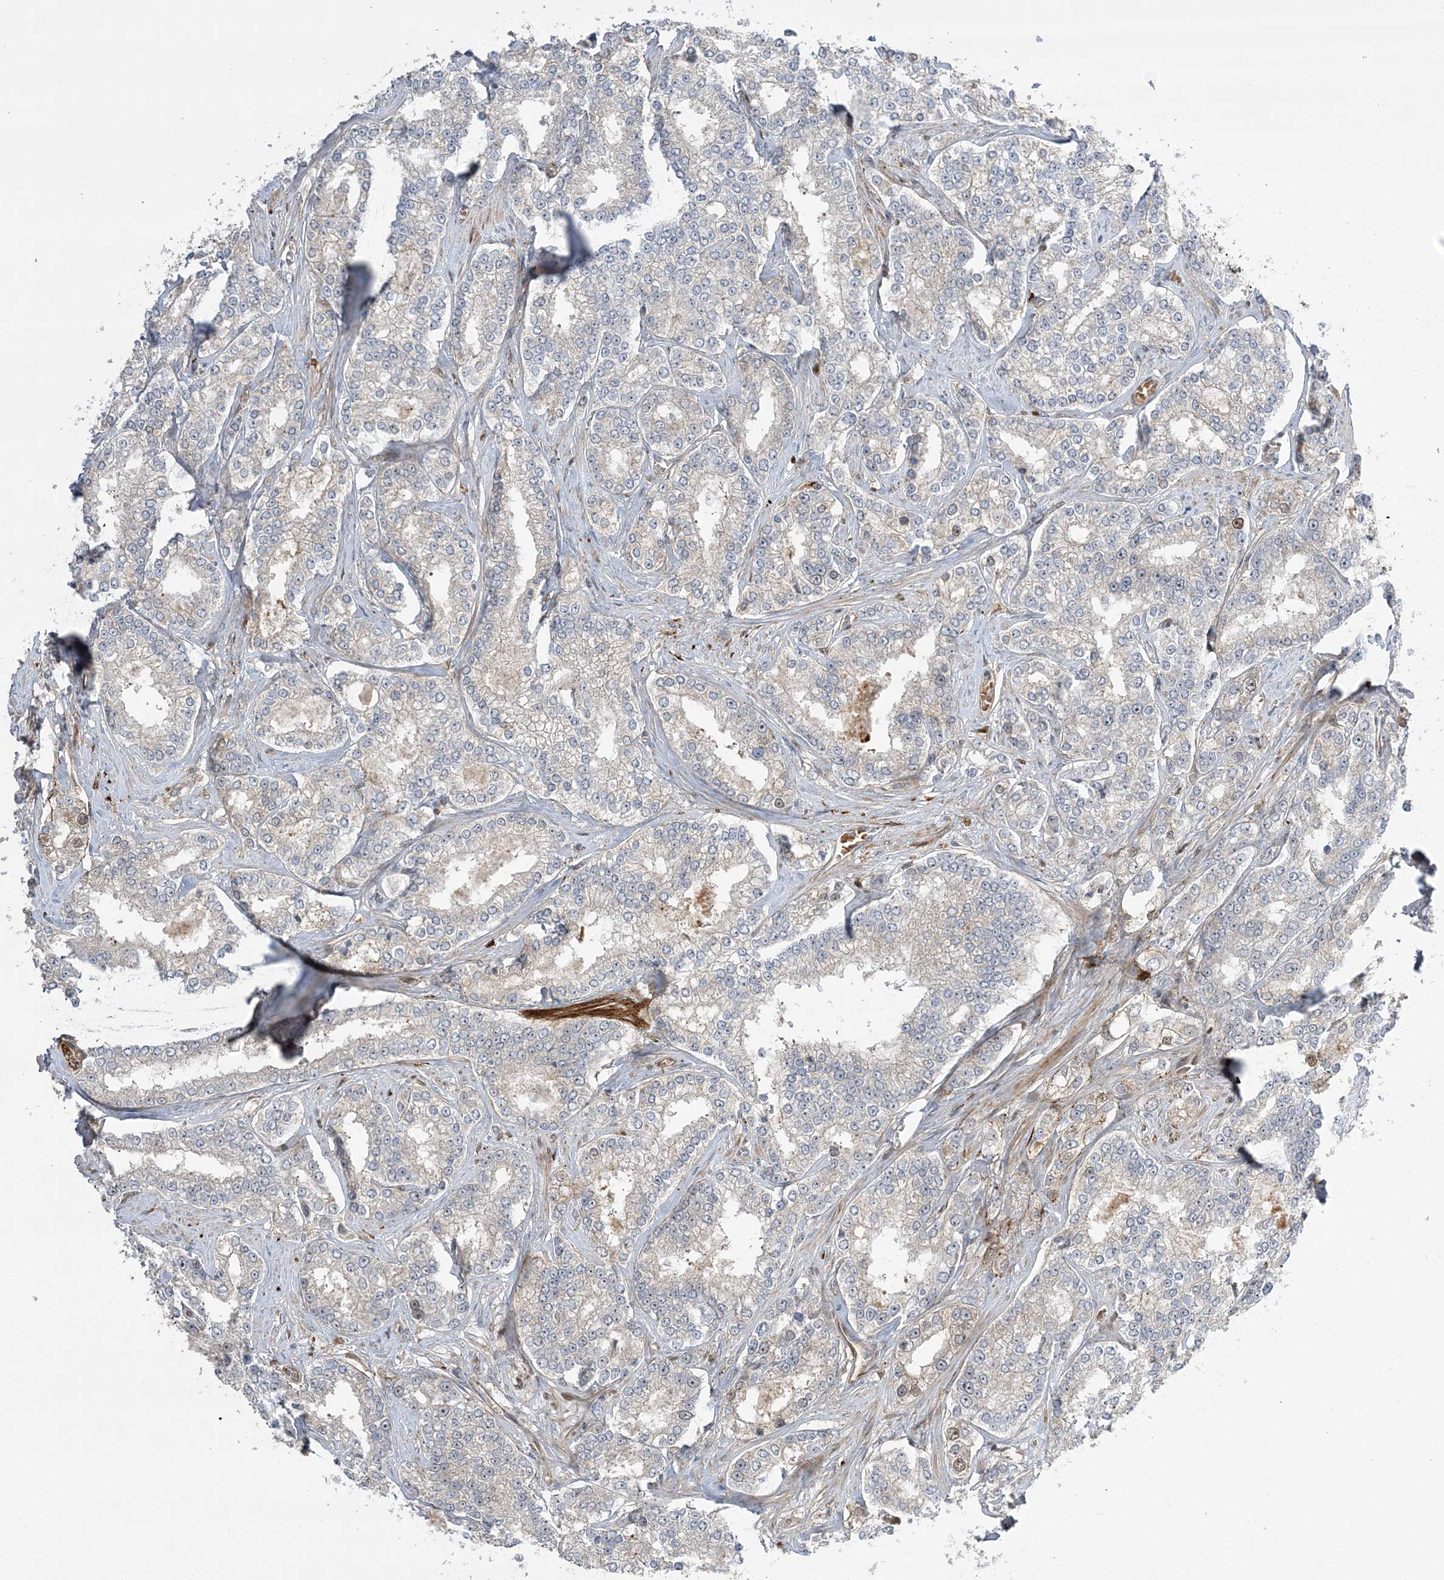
{"staining": {"intensity": "negative", "quantity": "none", "location": "none"}, "tissue": "prostate cancer", "cell_type": "Tumor cells", "image_type": "cancer", "snomed": [{"axis": "morphology", "description": "Normal tissue, NOS"}, {"axis": "morphology", "description": "Adenocarcinoma, High grade"}, {"axis": "topography", "description": "Prostate"}], "caption": "High magnification brightfield microscopy of prostate cancer (adenocarcinoma (high-grade)) stained with DAB (brown) and counterstained with hematoxylin (blue): tumor cells show no significant positivity. (Immunohistochemistry (ihc), brightfield microscopy, high magnification).", "gene": "NPM3", "patient": {"sex": "male", "age": 83}}